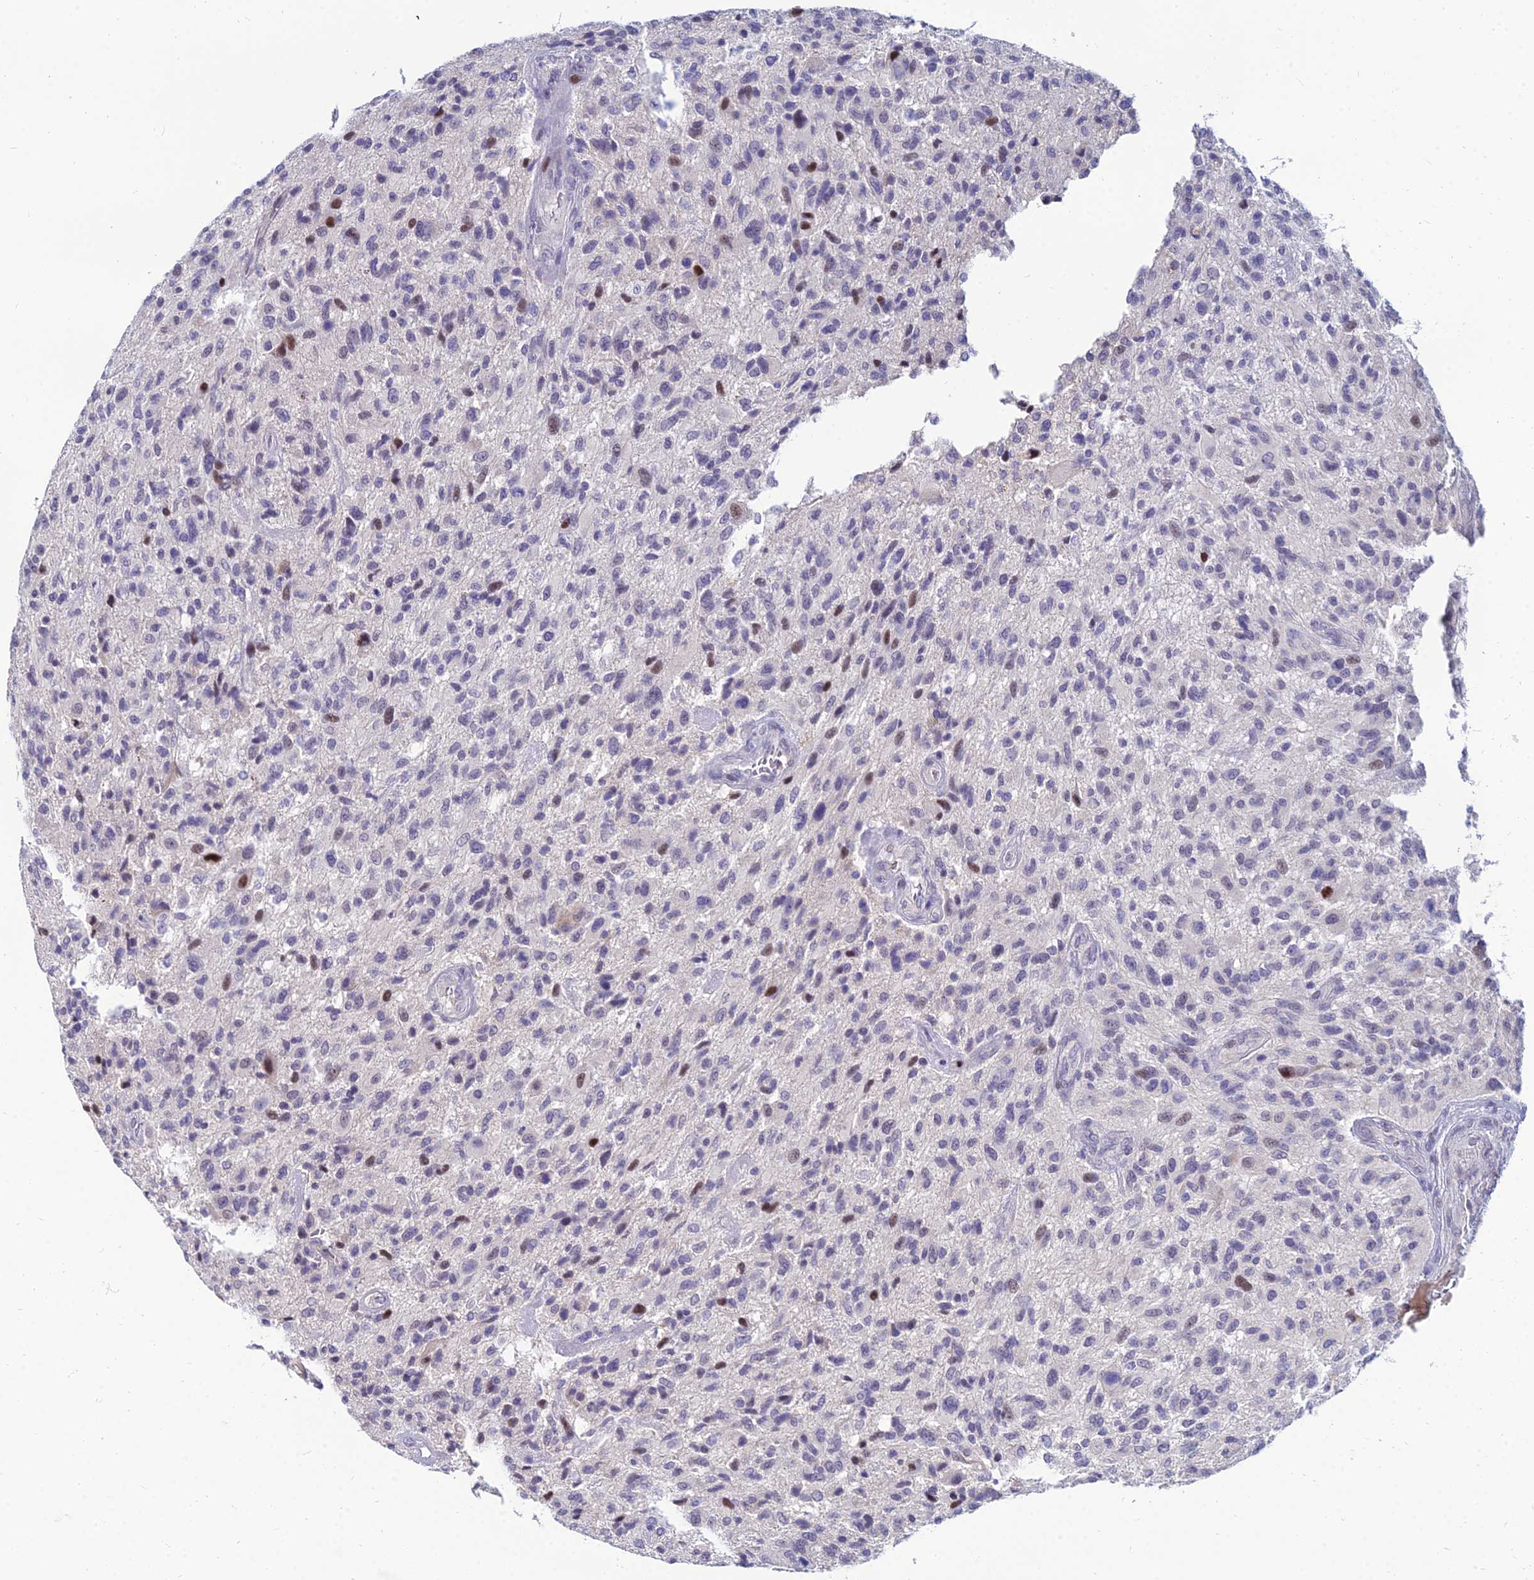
{"staining": {"intensity": "negative", "quantity": "none", "location": "none"}, "tissue": "glioma", "cell_type": "Tumor cells", "image_type": "cancer", "snomed": [{"axis": "morphology", "description": "Glioma, malignant, High grade"}, {"axis": "topography", "description": "Brain"}], "caption": "Tumor cells are negative for brown protein staining in glioma. (DAB (3,3'-diaminobenzidine) immunohistochemistry (IHC), high magnification).", "gene": "GOLGA6D", "patient": {"sex": "male", "age": 47}}